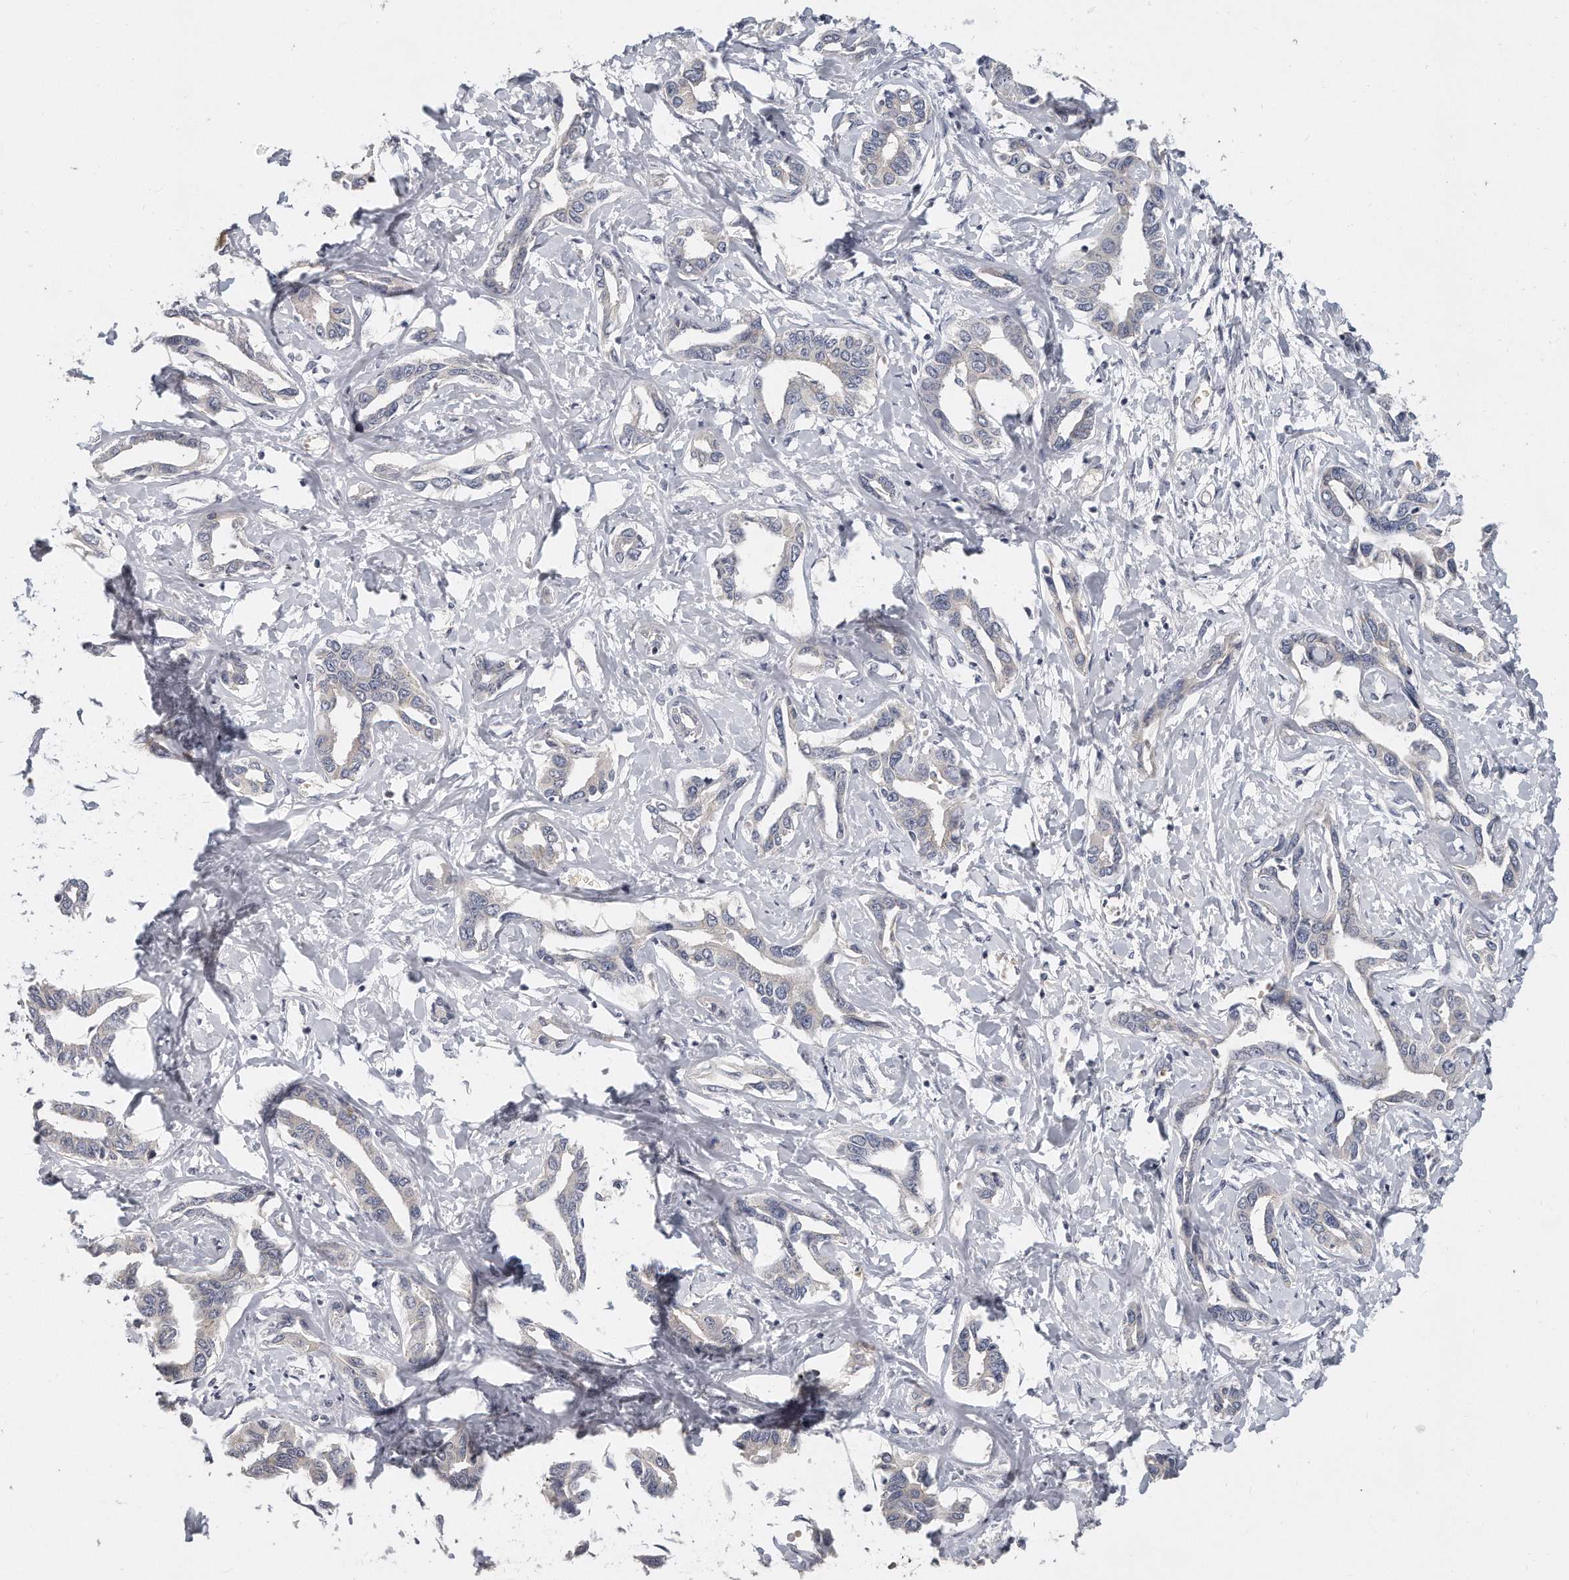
{"staining": {"intensity": "negative", "quantity": "none", "location": "none"}, "tissue": "liver cancer", "cell_type": "Tumor cells", "image_type": "cancer", "snomed": [{"axis": "morphology", "description": "Cholangiocarcinoma"}, {"axis": "topography", "description": "Liver"}], "caption": "A micrograph of human liver cholangiocarcinoma is negative for staining in tumor cells. Brightfield microscopy of immunohistochemistry stained with DAB (3,3'-diaminobenzidine) (brown) and hematoxylin (blue), captured at high magnification.", "gene": "PLEKHA6", "patient": {"sex": "male", "age": 59}}